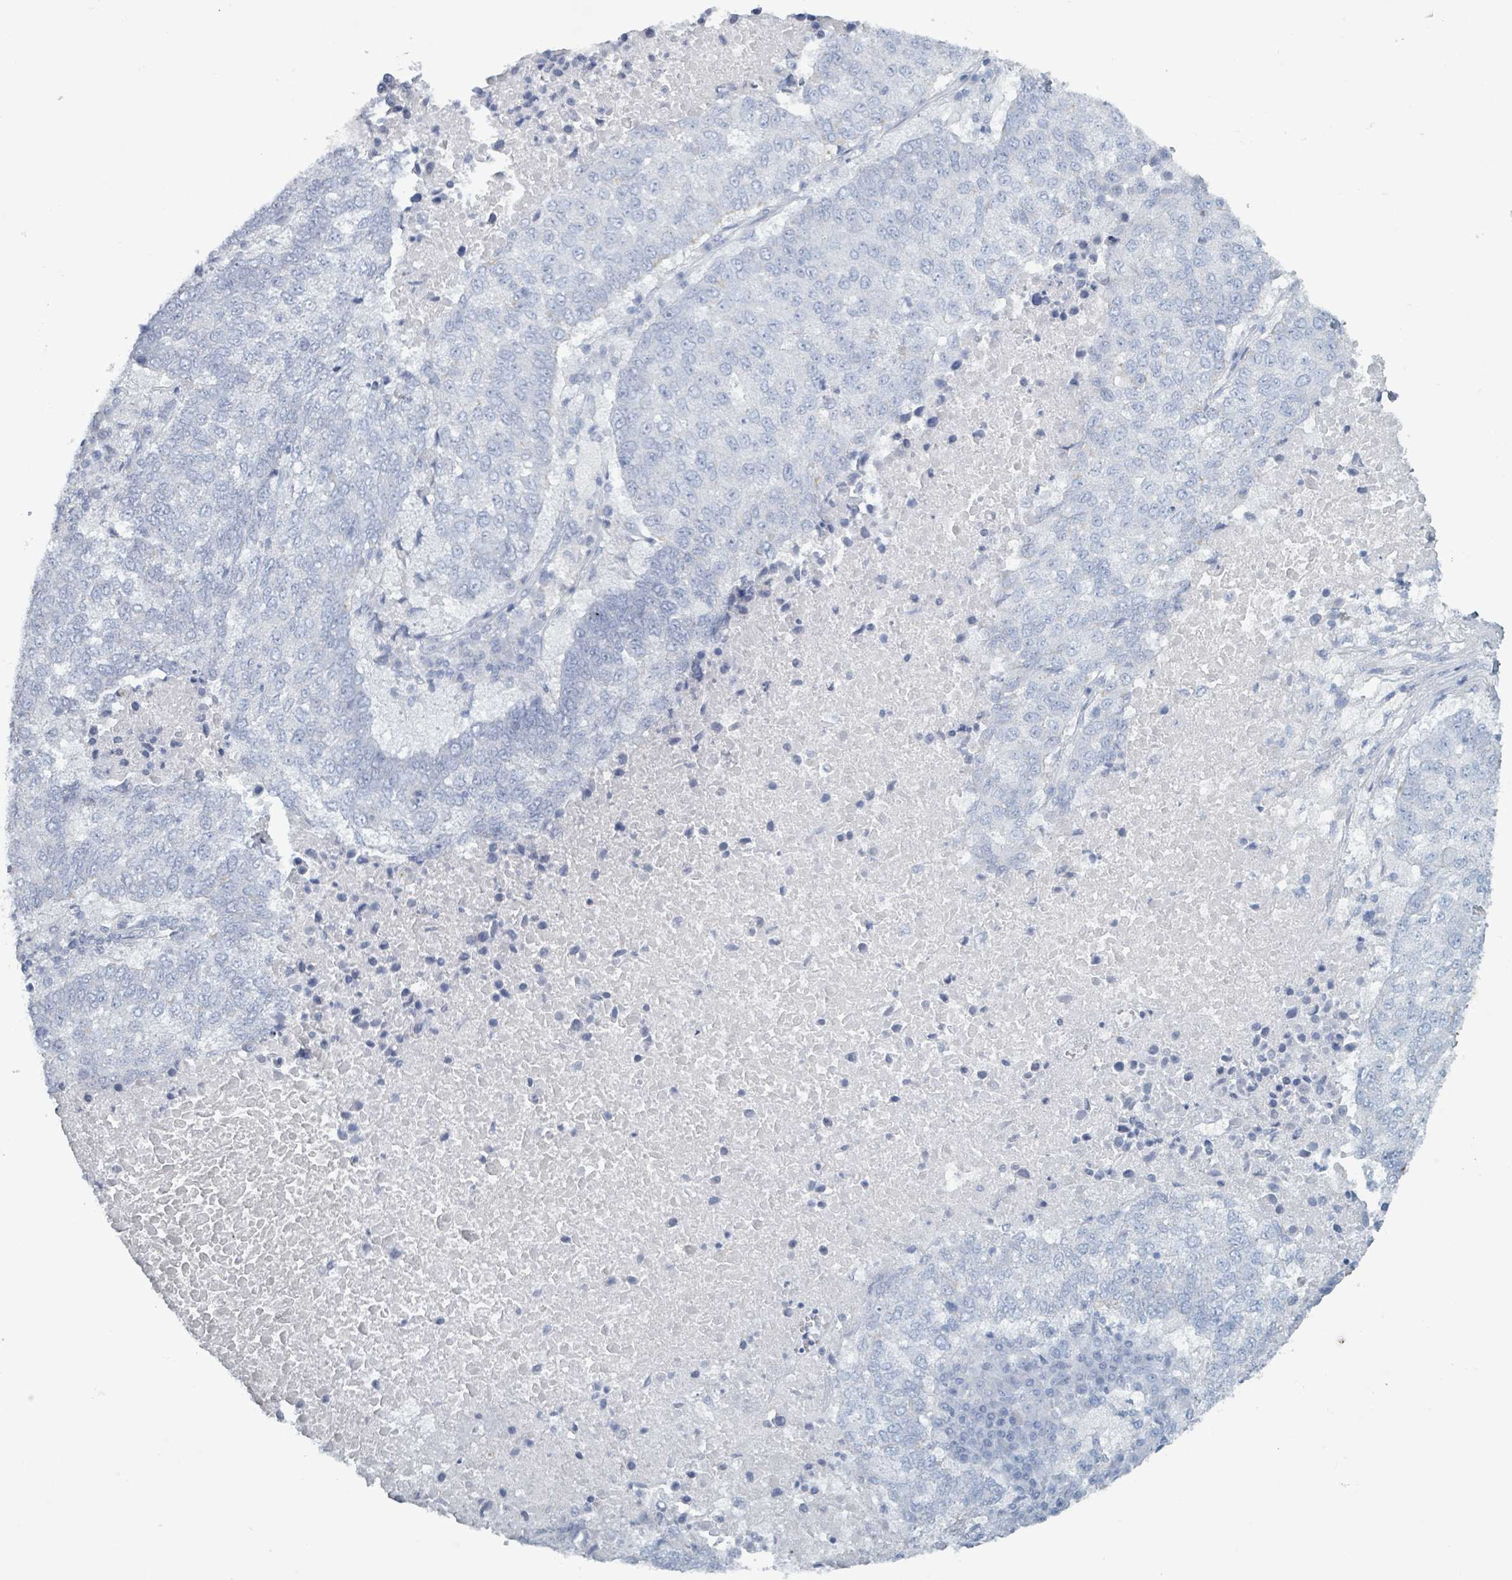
{"staining": {"intensity": "negative", "quantity": "none", "location": "none"}, "tissue": "lung cancer", "cell_type": "Tumor cells", "image_type": "cancer", "snomed": [{"axis": "morphology", "description": "Squamous cell carcinoma, NOS"}, {"axis": "topography", "description": "Lung"}], "caption": "The immunohistochemistry (IHC) micrograph has no significant staining in tumor cells of squamous cell carcinoma (lung) tissue.", "gene": "HEATR5A", "patient": {"sex": "male", "age": 73}}